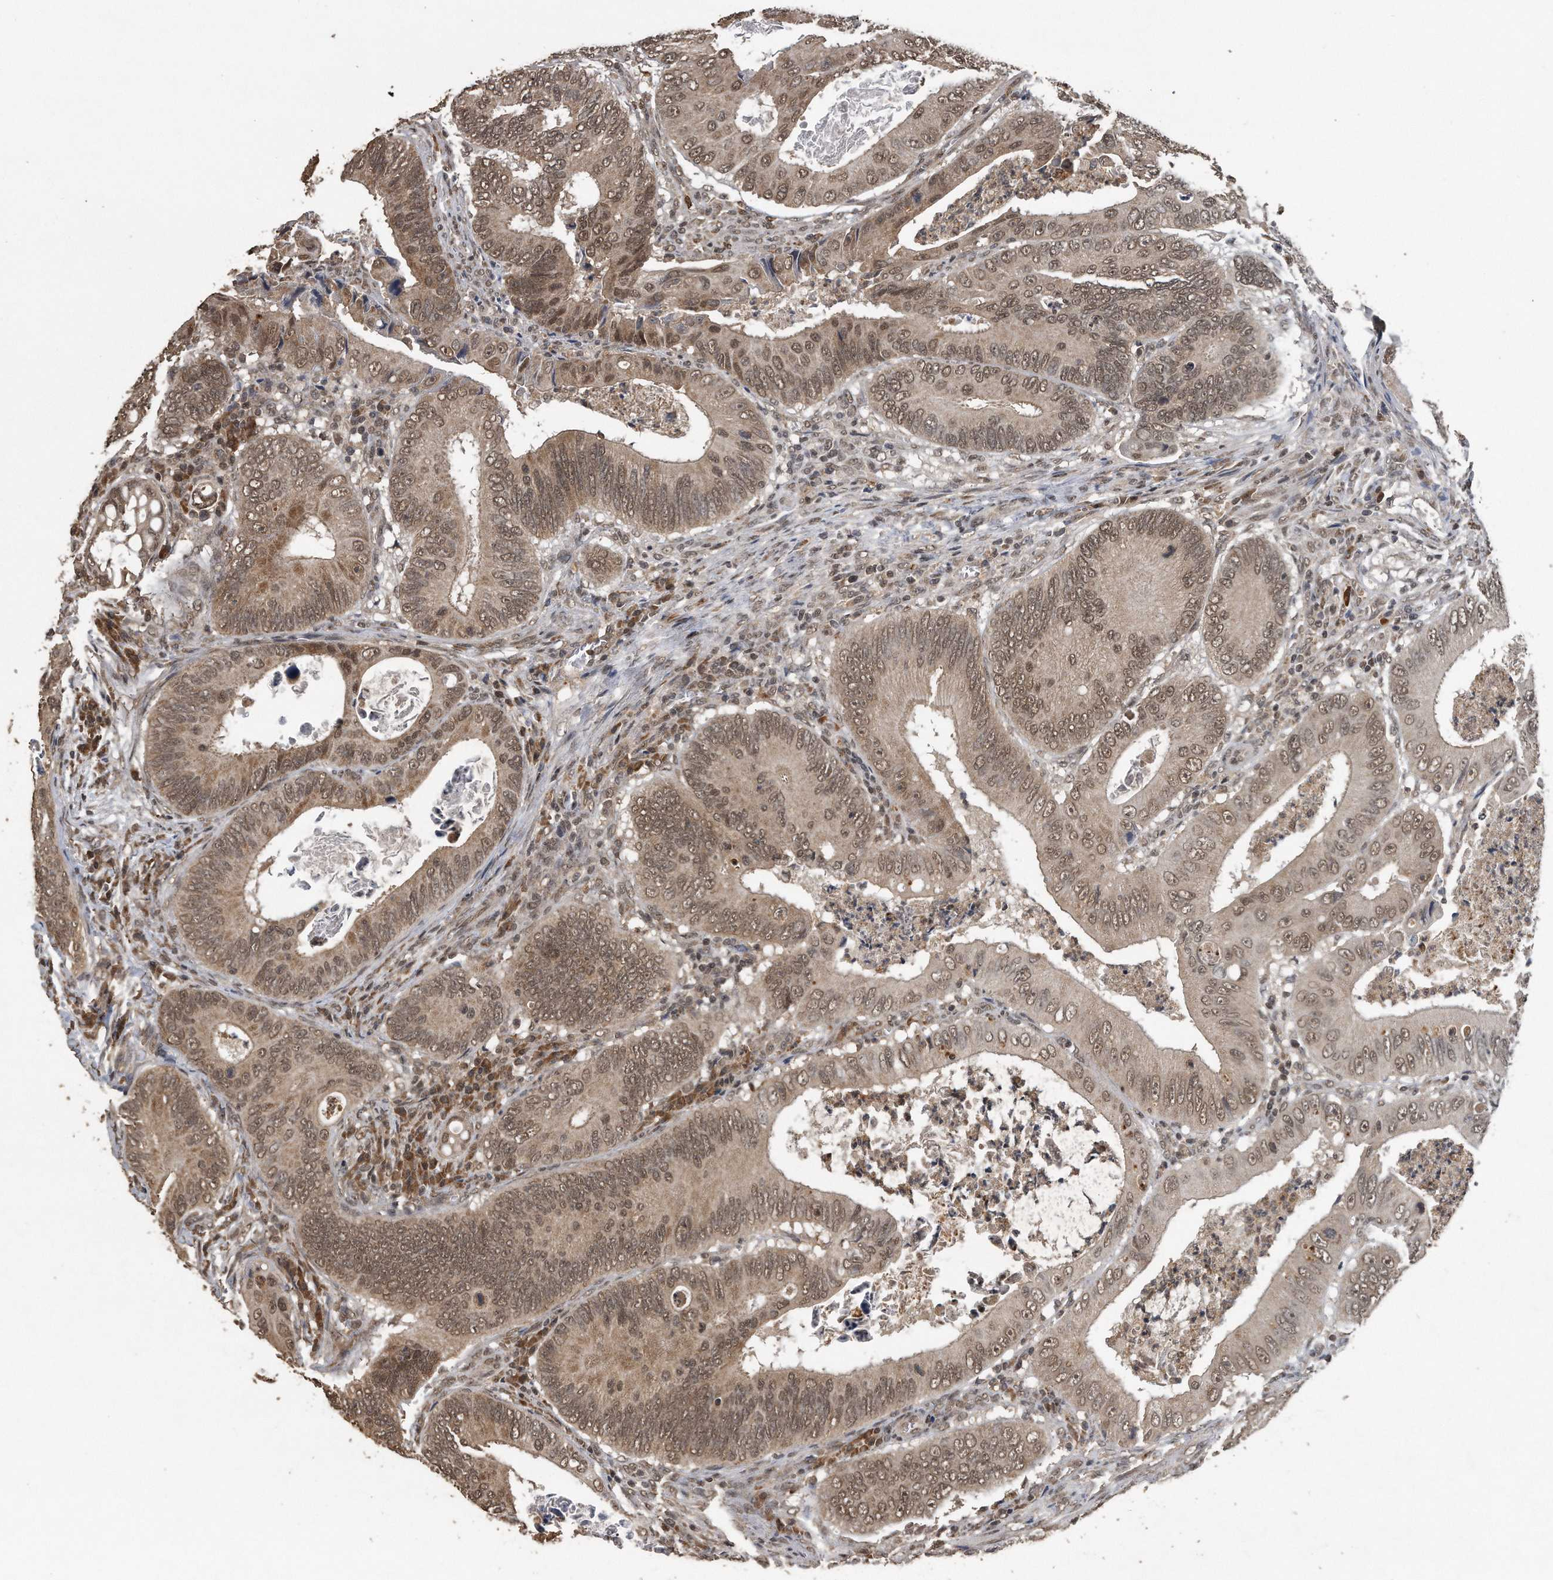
{"staining": {"intensity": "moderate", "quantity": ">75%", "location": "nuclear"}, "tissue": "colorectal cancer", "cell_type": "Tumor cells", "image_type": "cancer", "snomed": [{"axis": "morphology", "description": "Inflammation, NOS"}, {"axis": "morphology", "description": "Adenocarcinoma, NOS"}, {"axis": "topography", "description": "Colon"}], "caption": "Moderate nuclear protein expression is identified in approximately >75% of tumor cells in colorectal cancer.", "gene": "CRYZL1", "patient": {"sex": "male", "age": 72}}